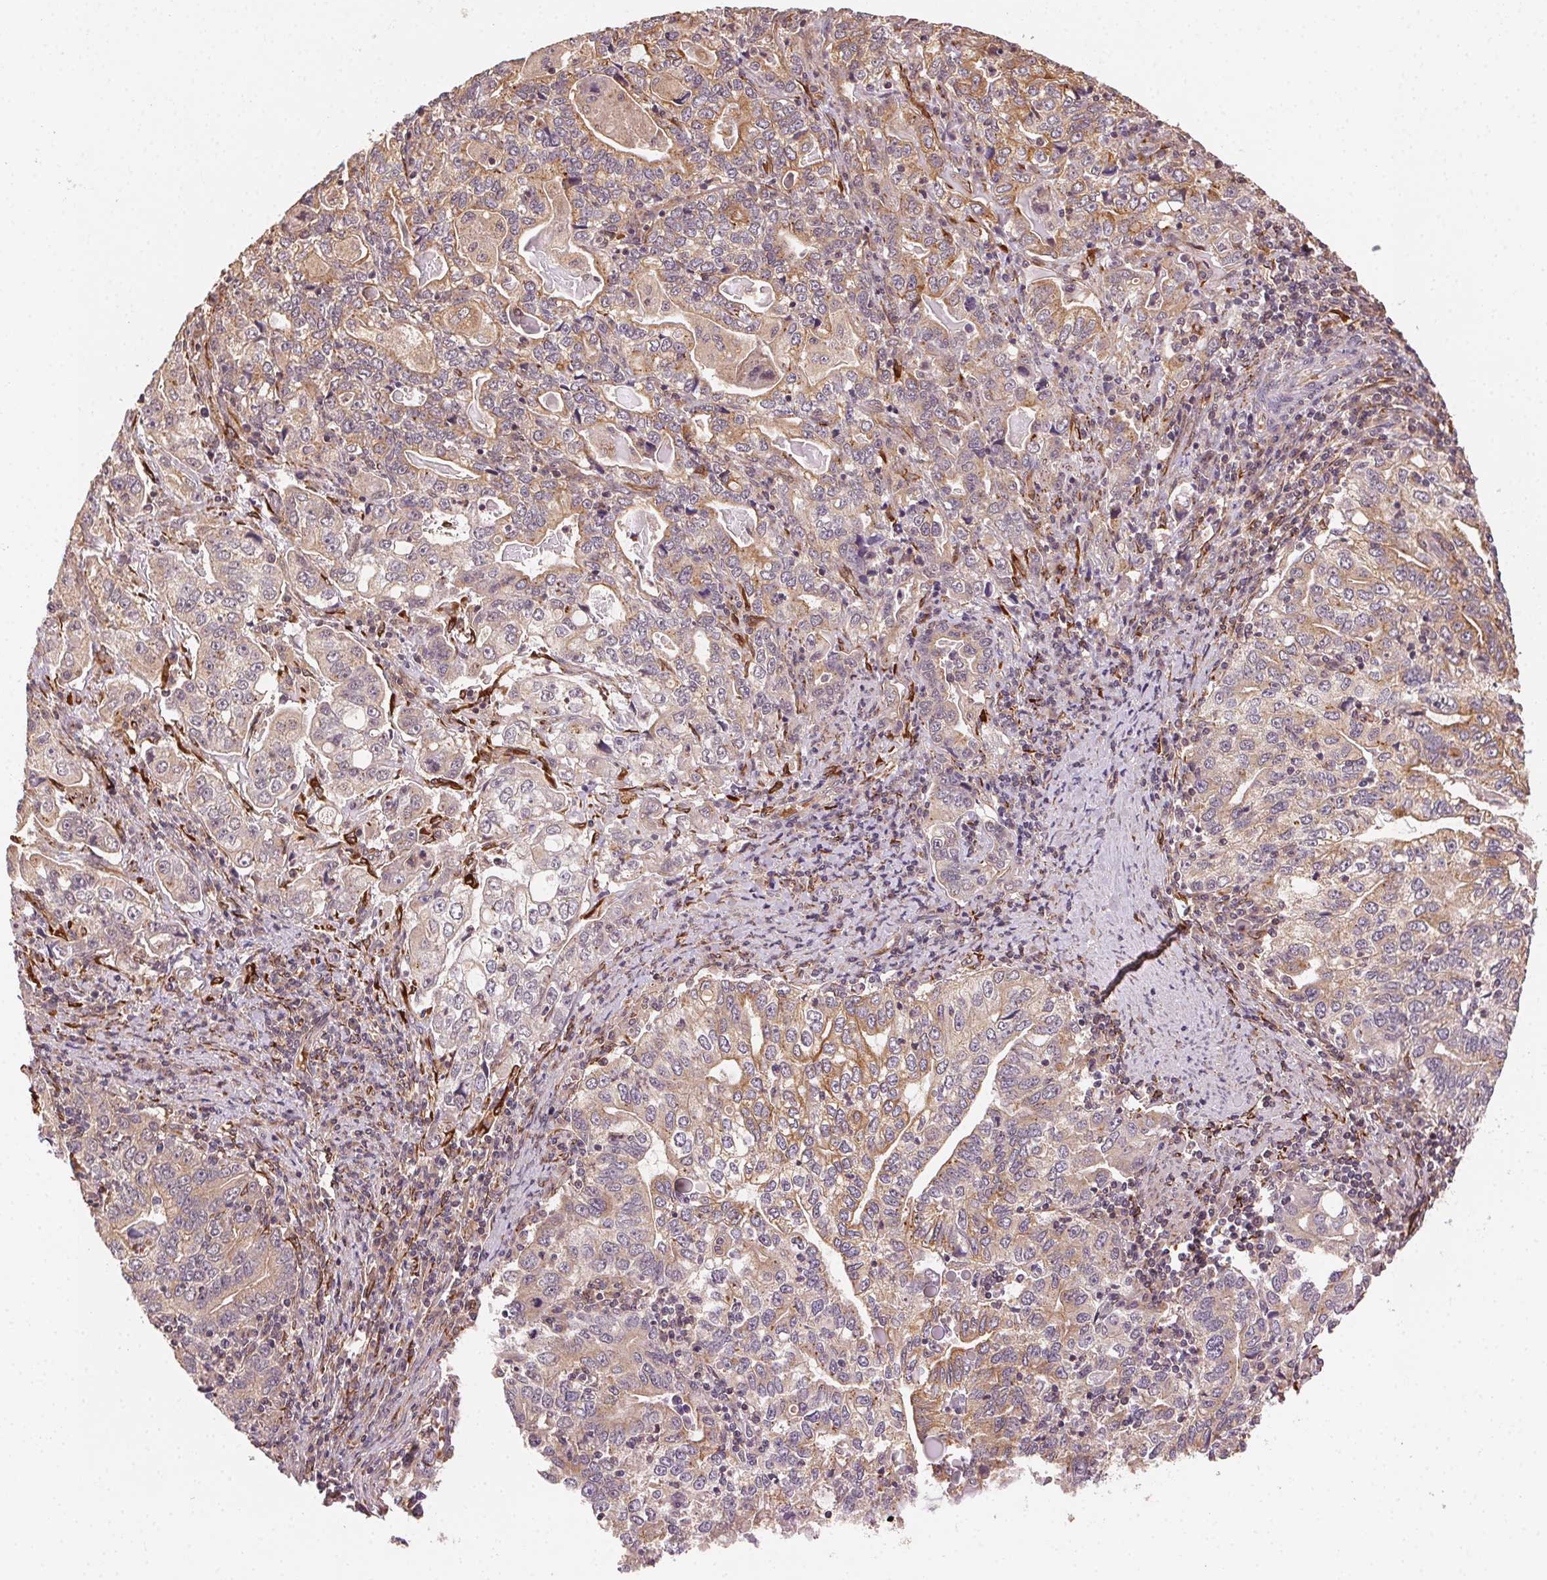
{"staining": {"intensity": "weak", "quantity": ">75%", "location": "cytoplasmic/membranous"}, "tissue": "stomach cancer", "cell_type": "Tumor cells", "image_type": "cancer", "snomed": [{"axis": "morphology", "description": "Adenocarcinoma, NOS"}, {"axis": "topography", "description": "Stomach, lower"}], "caption": "A histopathology image of stomach adenocarcinoma stained for a protein reveals weak cytoplasmic/membranous brown staining in tumor cells.", "gene": "KLHL15", "patient": {"sex": "female", "age": 72}}